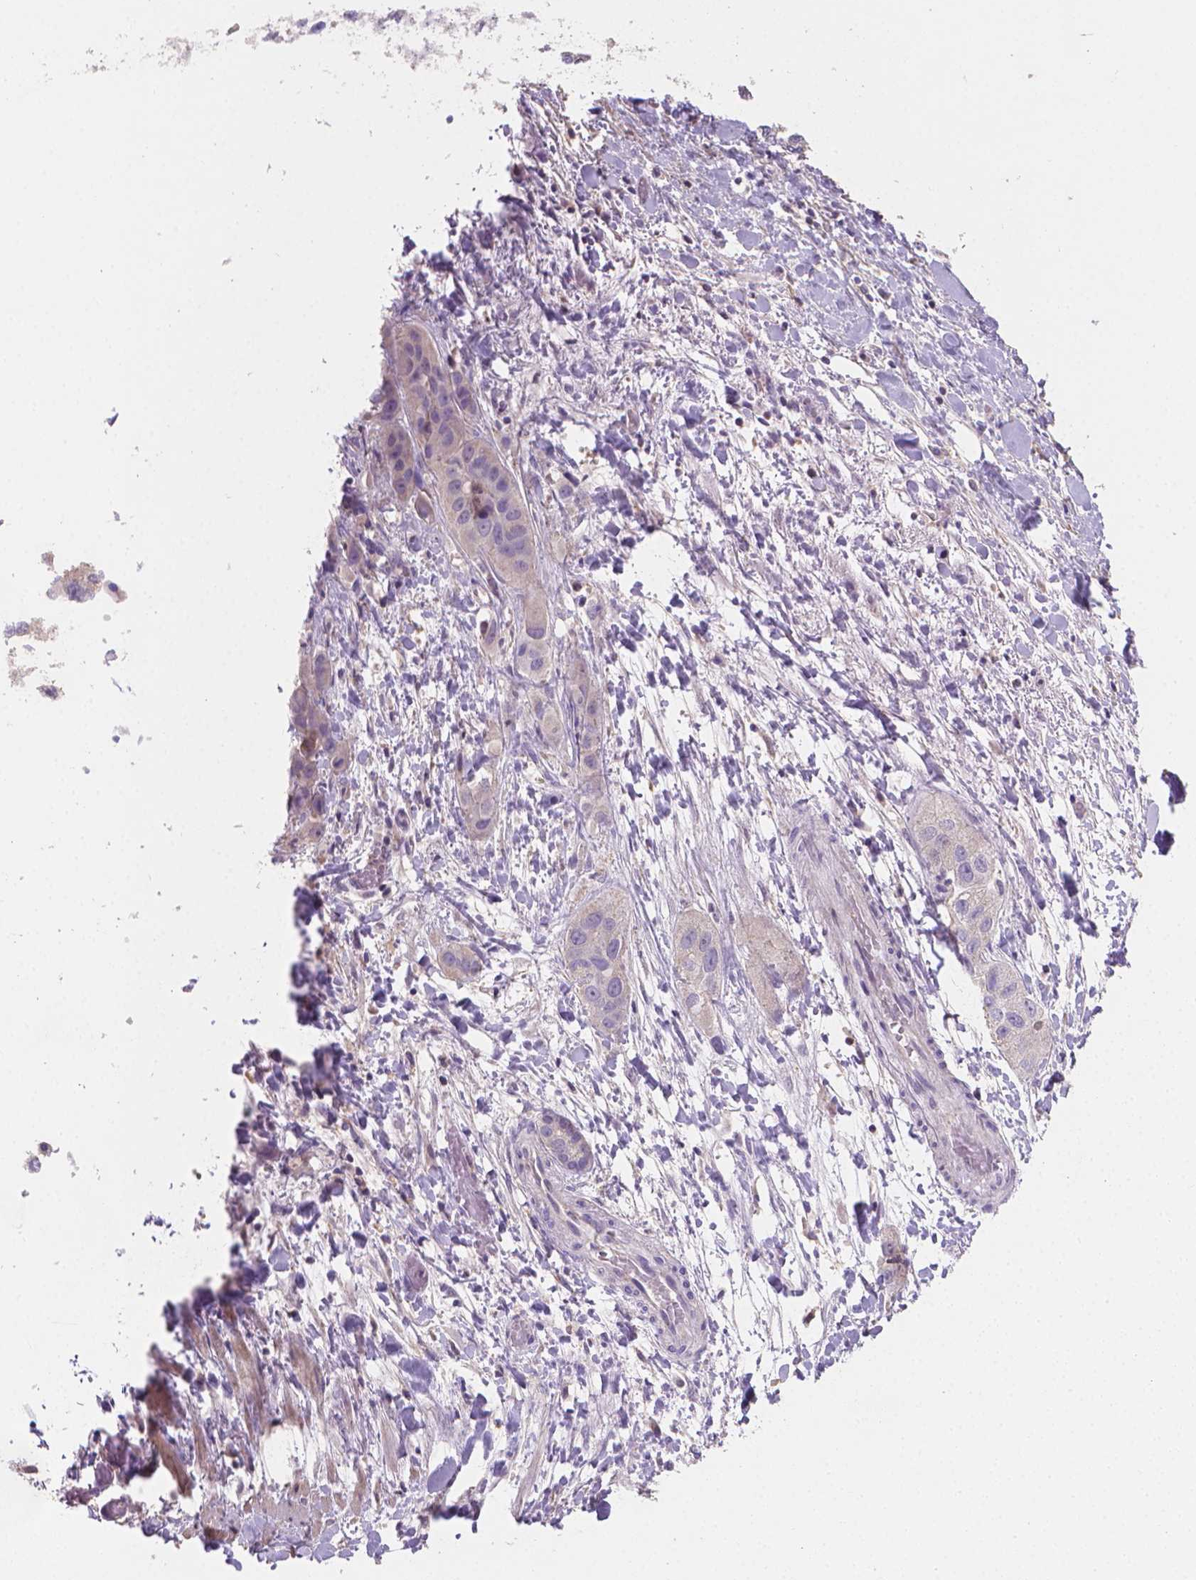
{"staining": {"intensity": "negative", "quantity": "none", "location": "none"}, "tissue": "liver cancer", "cell_type": "Tumor cells", "image_type": "cancer", "snomed": [{"axis": "morphology", "description": "Cholangiocarcinoma"}, {"axis": "topography", "description": "Liver"}], "caption": "A photomicrograph of human liver cancer is negative for staining in tumor cells.", "gene": "CATIP", "patient": {"sex": "female", "age": 52}}